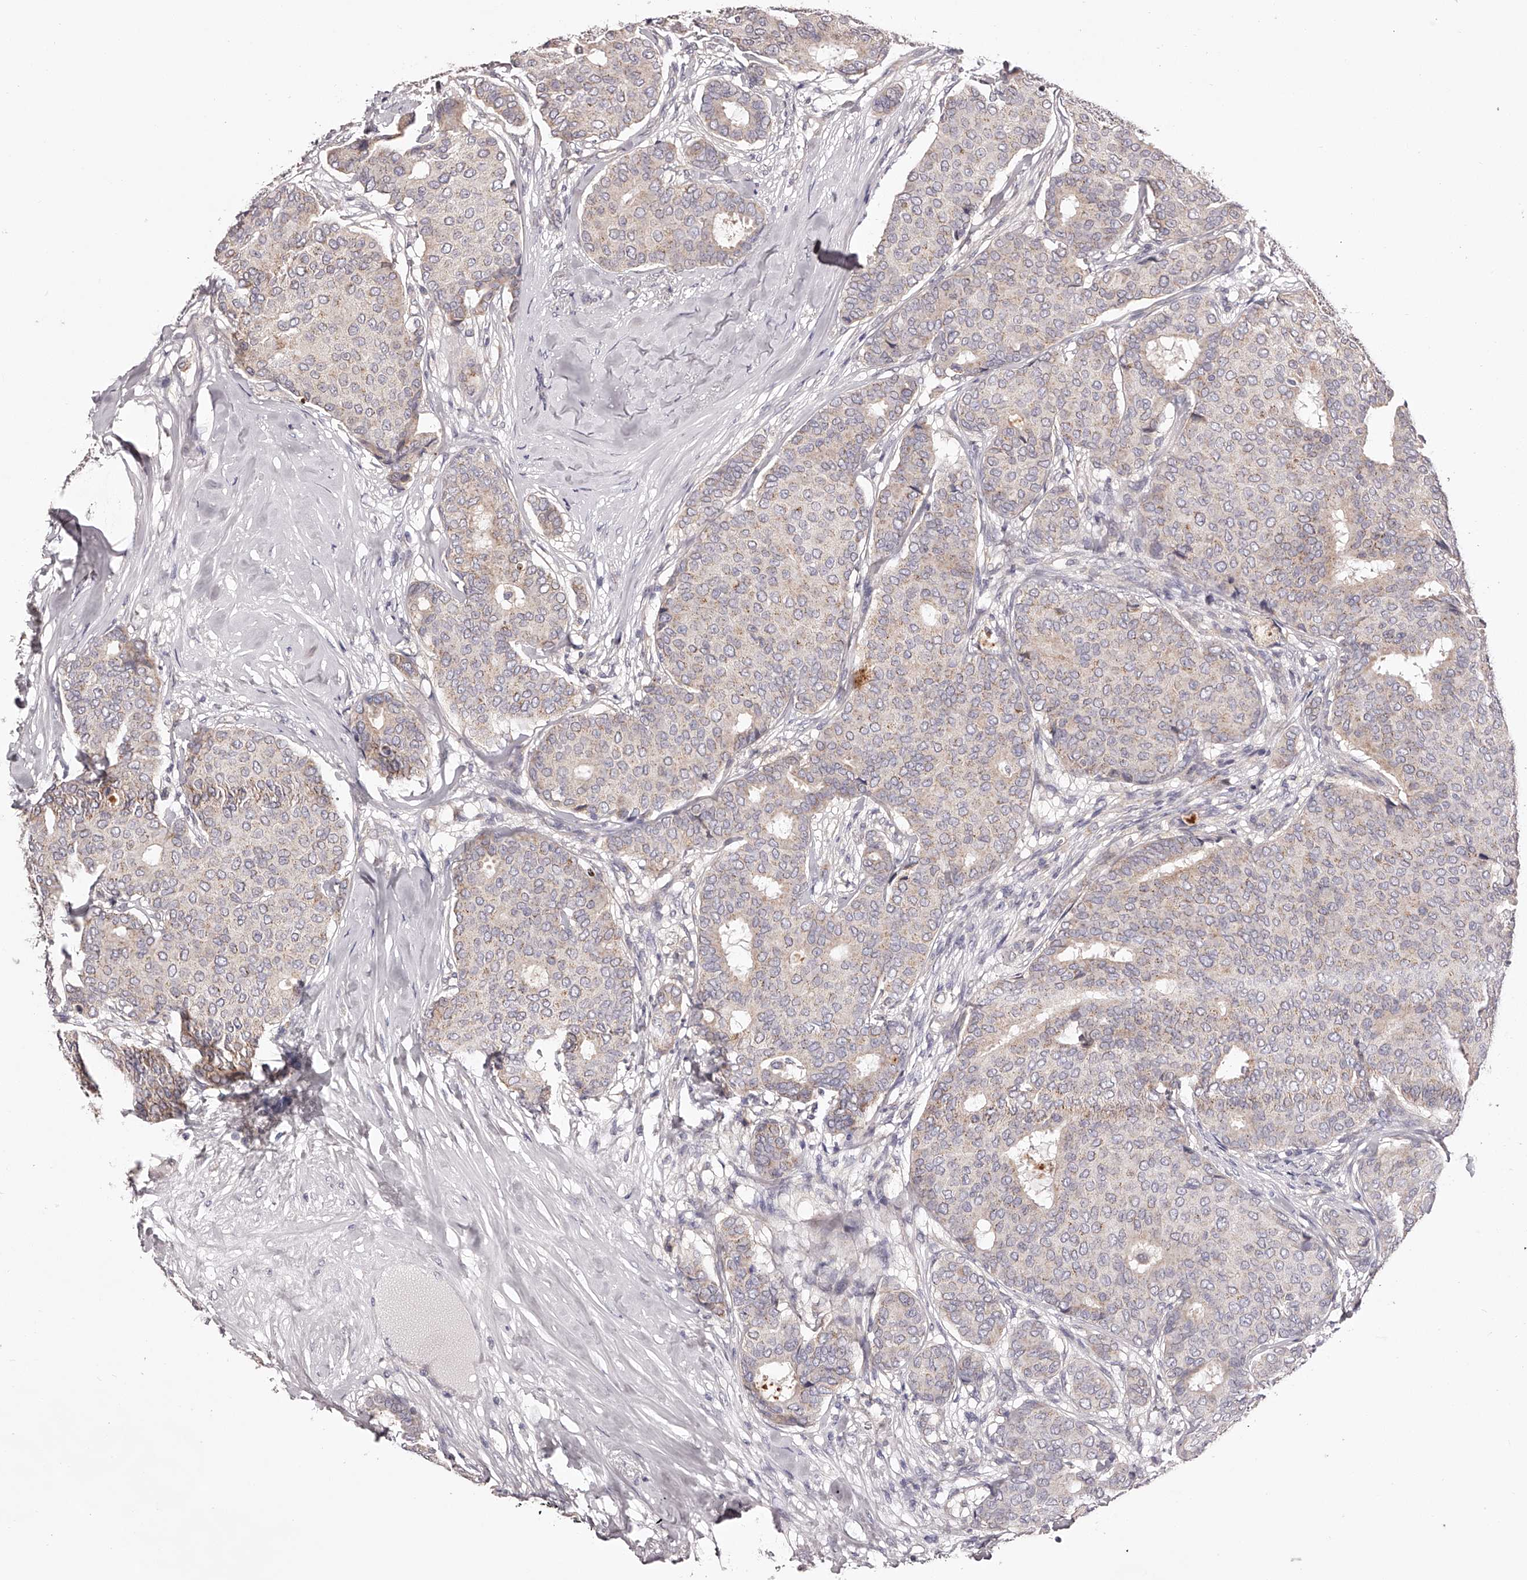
{"staining": {"intensity": "weak", "quantity": "25%-75%", "location": "cytoplasmic/membranous"}, "tissue": "breast cancer", "cell_type": "Tumor cells", "image_type": "cancer", "snomed": [{"axis": "morphology", "description": "Duct carcinoma"}, {"axis": "topography", "description": "Breast"}], "caption": "Tumor cells exhibit low levels of weak cytoplasmic/membranous expression in approximately 25%-75% of cells in breast intraductal carcinoma.", "gene": "ODF2L", "patient": {"sex": "female", "age": 75}}